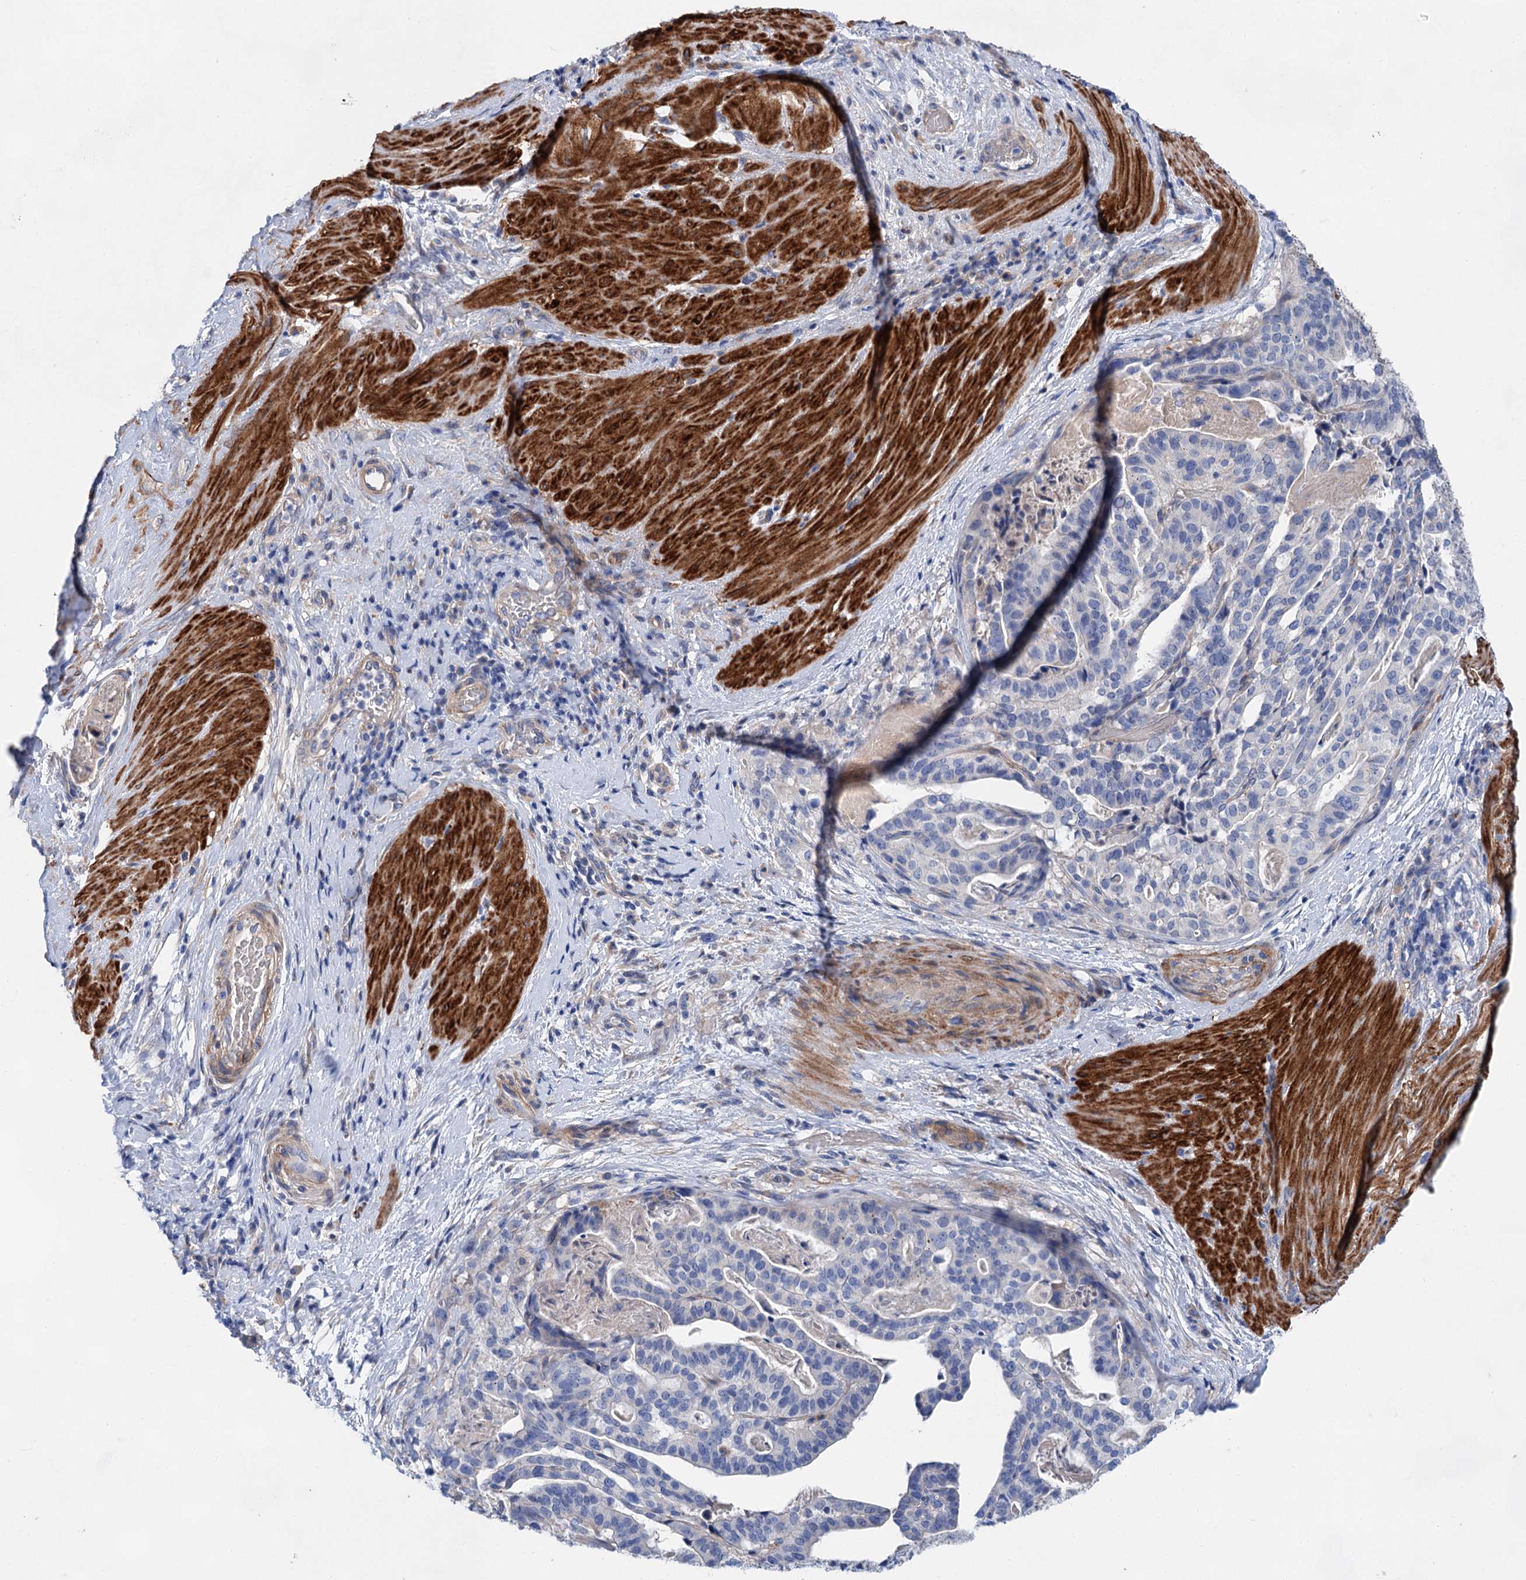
{"staining": {"intensity": "negative", "quantity": "none", "location": "none"}, "tissue": "stomach cancer", "cell_type": "Tumor cells", "image_type": "cancer", "snomed": [{"axis": "morphology", "description": "Adenocarcinoma, NOS"}, {"axis": "topography", "description": "Stomach"}], "caption": "The micrograph demonstrates no staining of tumor cells in stomach adenocarcinoma.", "gene": "GPR155", "patient": {"sex": "male", "age": 48}}